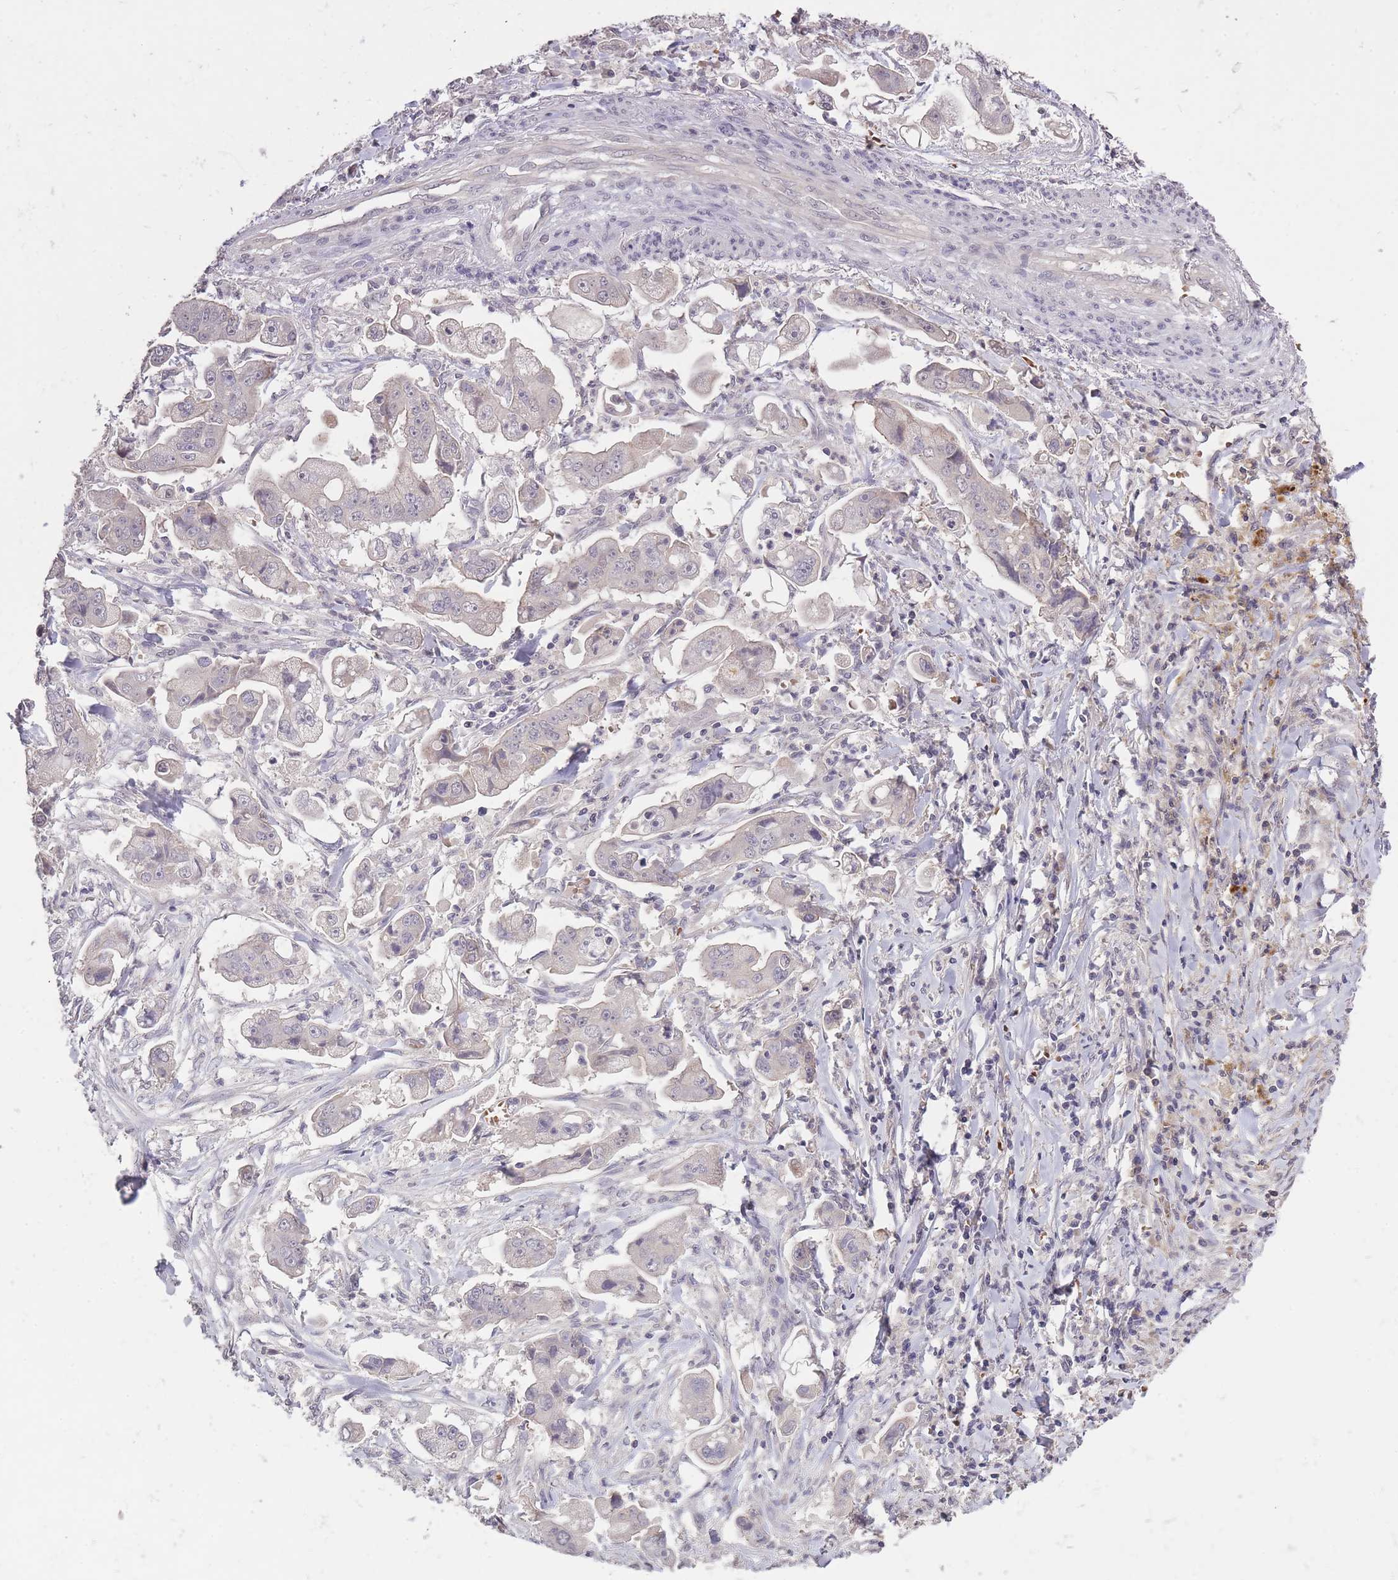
{"staining": {"intensity": "negative", "quantity": "none", "location": "none"}, "tissue": "stomach cancer", "cell_type": "Tumor cells", "image_type": "cancer", "snomed": [{"axis": "morphology", "description": "Adenocarcinoma, NOS"}, {"axis": "topography", "description": "Stomach"}], "caption": "The IHC histopathology image has no significant expression in tumor cells of adenocarcinoma (stomach) tissue. The staining was performed using DAB (3,3'-diaminobenzidine) to visualize the protein expression in brown, while the nuclei were stained in blue with hematoxylin (Magnification: 20x).", "gene": "ADCYAP1R1", "patient": {"sex": "male", "age": 62}}